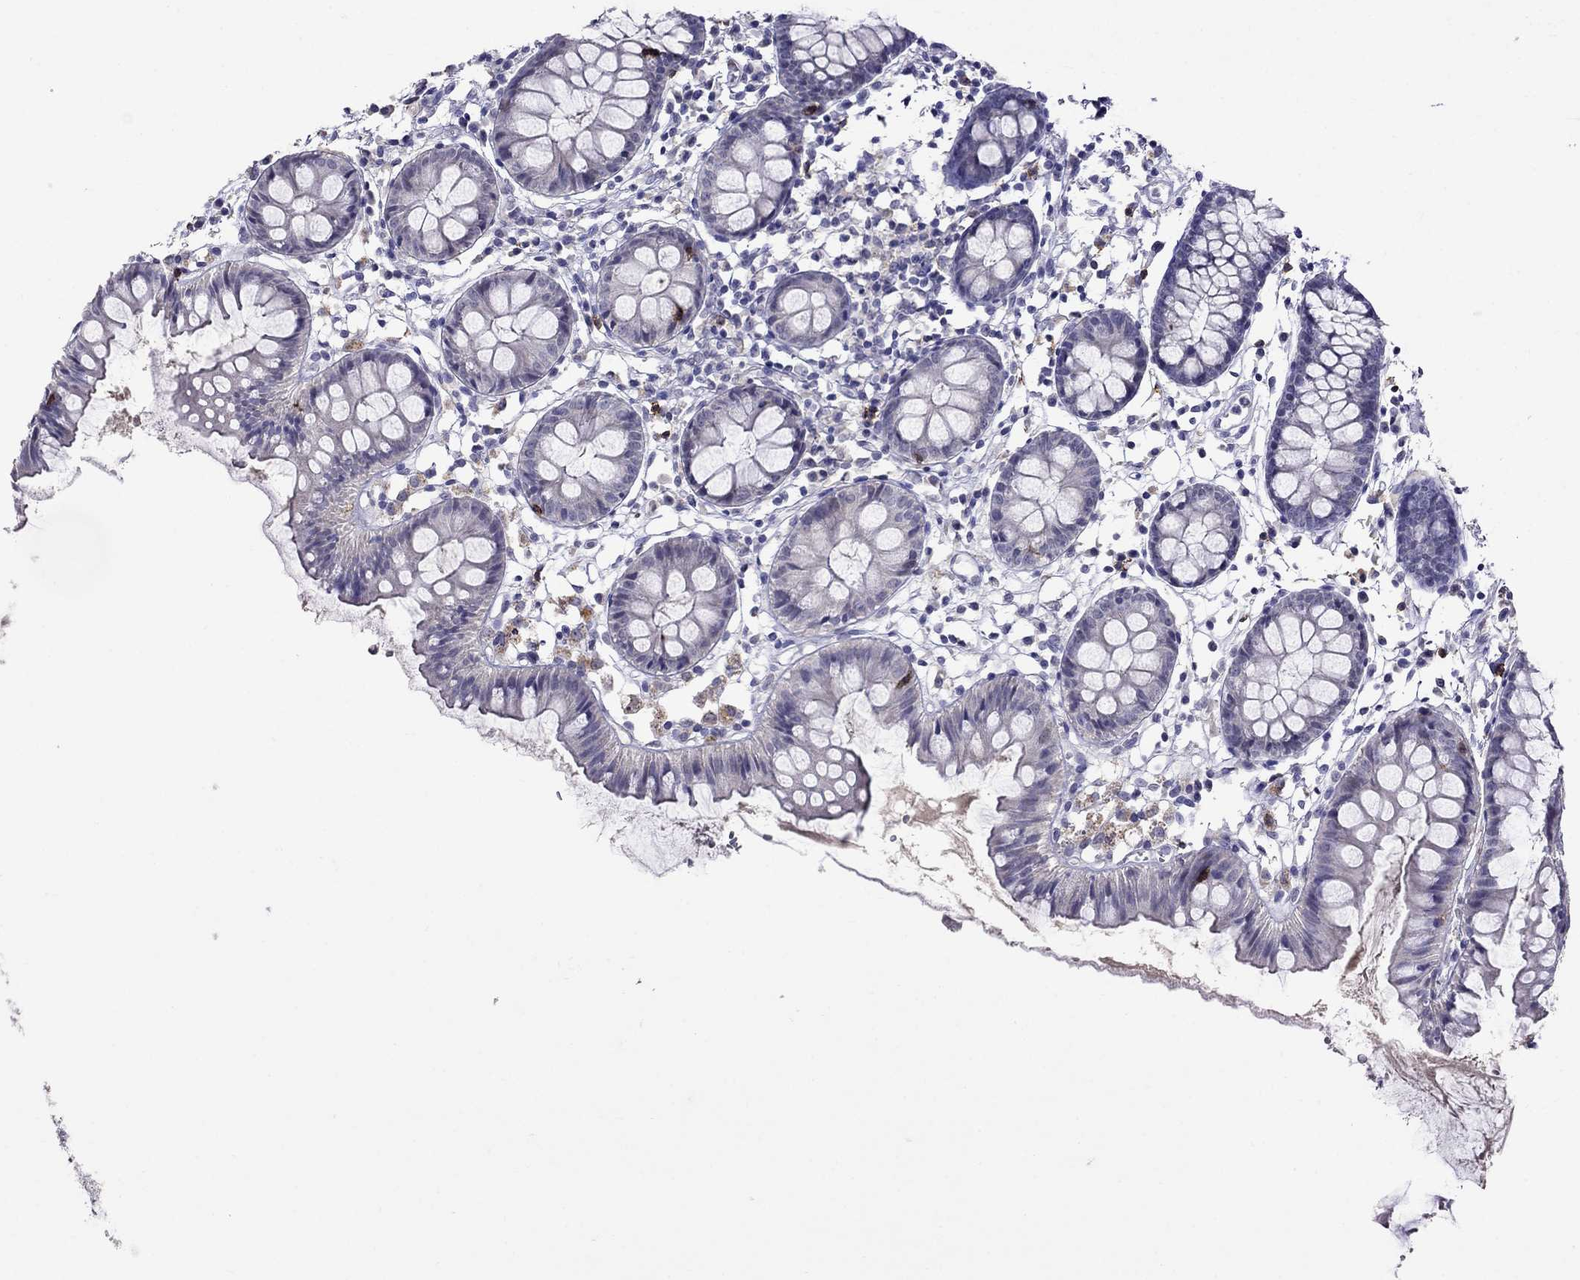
{"staining": {"intensity": "negative", "quantity": "none", "location": "none"}, "tissue": "colon", "cell_type": "Endothelial cells", "image_type": "normal", "snomed": [{"axis": "morphology", "description": "Normal tissue, NOS"}, {"axis": "topography", "description": "Colon"}], "caption": "Unremarkable colon was stained to show a protein in brown. There is no significant positivity in endothelial cells. The staining is performed using DAB brown chromogen with nuclei counter-stained in using hematoxylin.", "gene": "CD8B", "patient": {"sex": "female", "age": 84}}